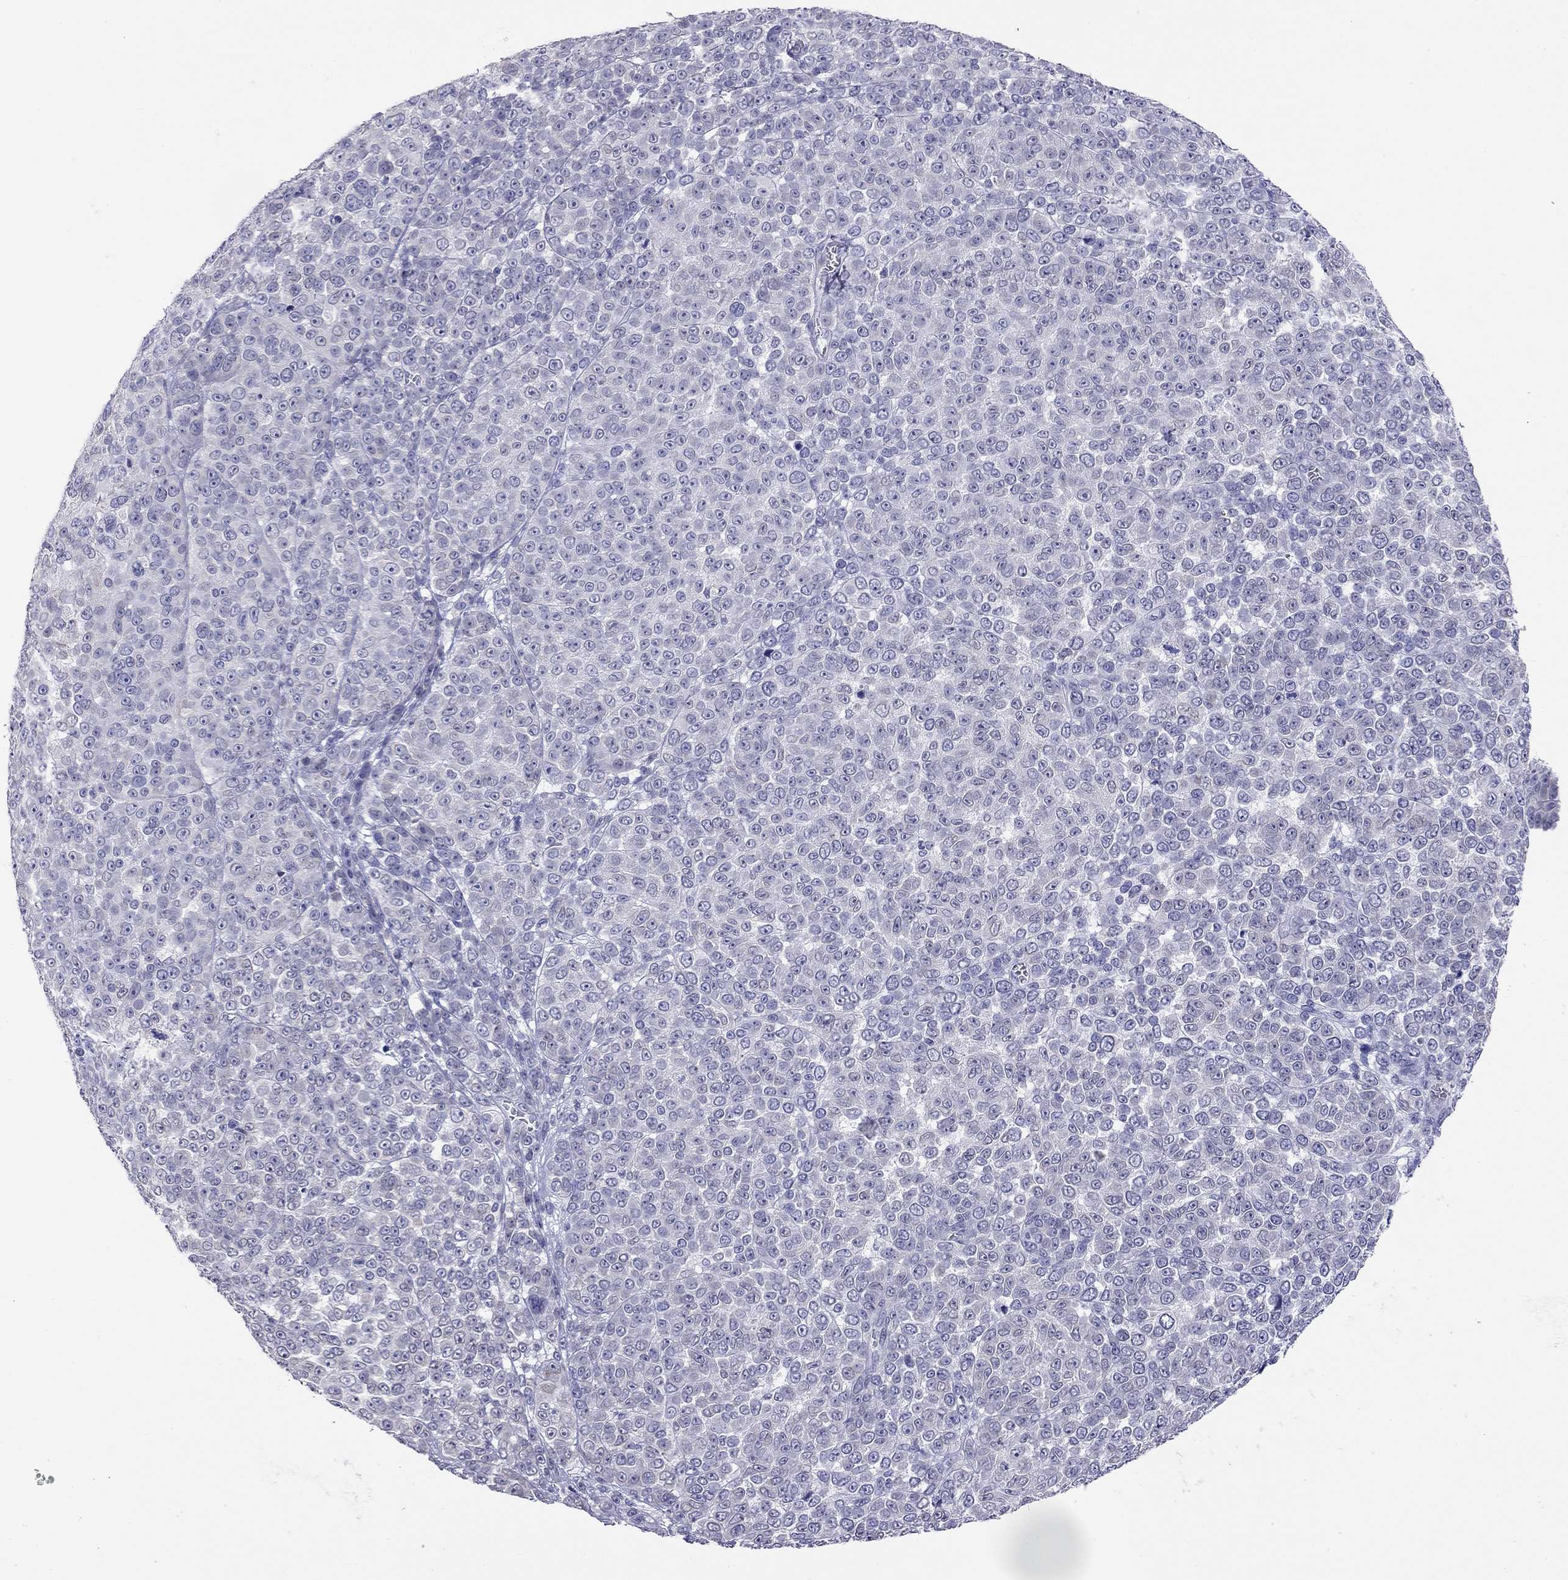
{"staining": {"intensity": "negative", "quantity": "none", "location": "none"}, "tissue": "melanoma", "cell_type": "Tumor cells", "image_type": "cancer", "snomed": [{"axis": "morphology", "description": "Malignant melanoma, NOS"}, {"axis": "topography", "description": "Skin"}], "caption": "Immunohistochemistry (IHC) image of neoplastic tissue: melanoma stained with DAB (3,3'-diaminobenzidine) demonstrates no significant protein staining in tumor cells.", "gene": "ARMC12", "patient": {"sex": "female", "age": 95}}